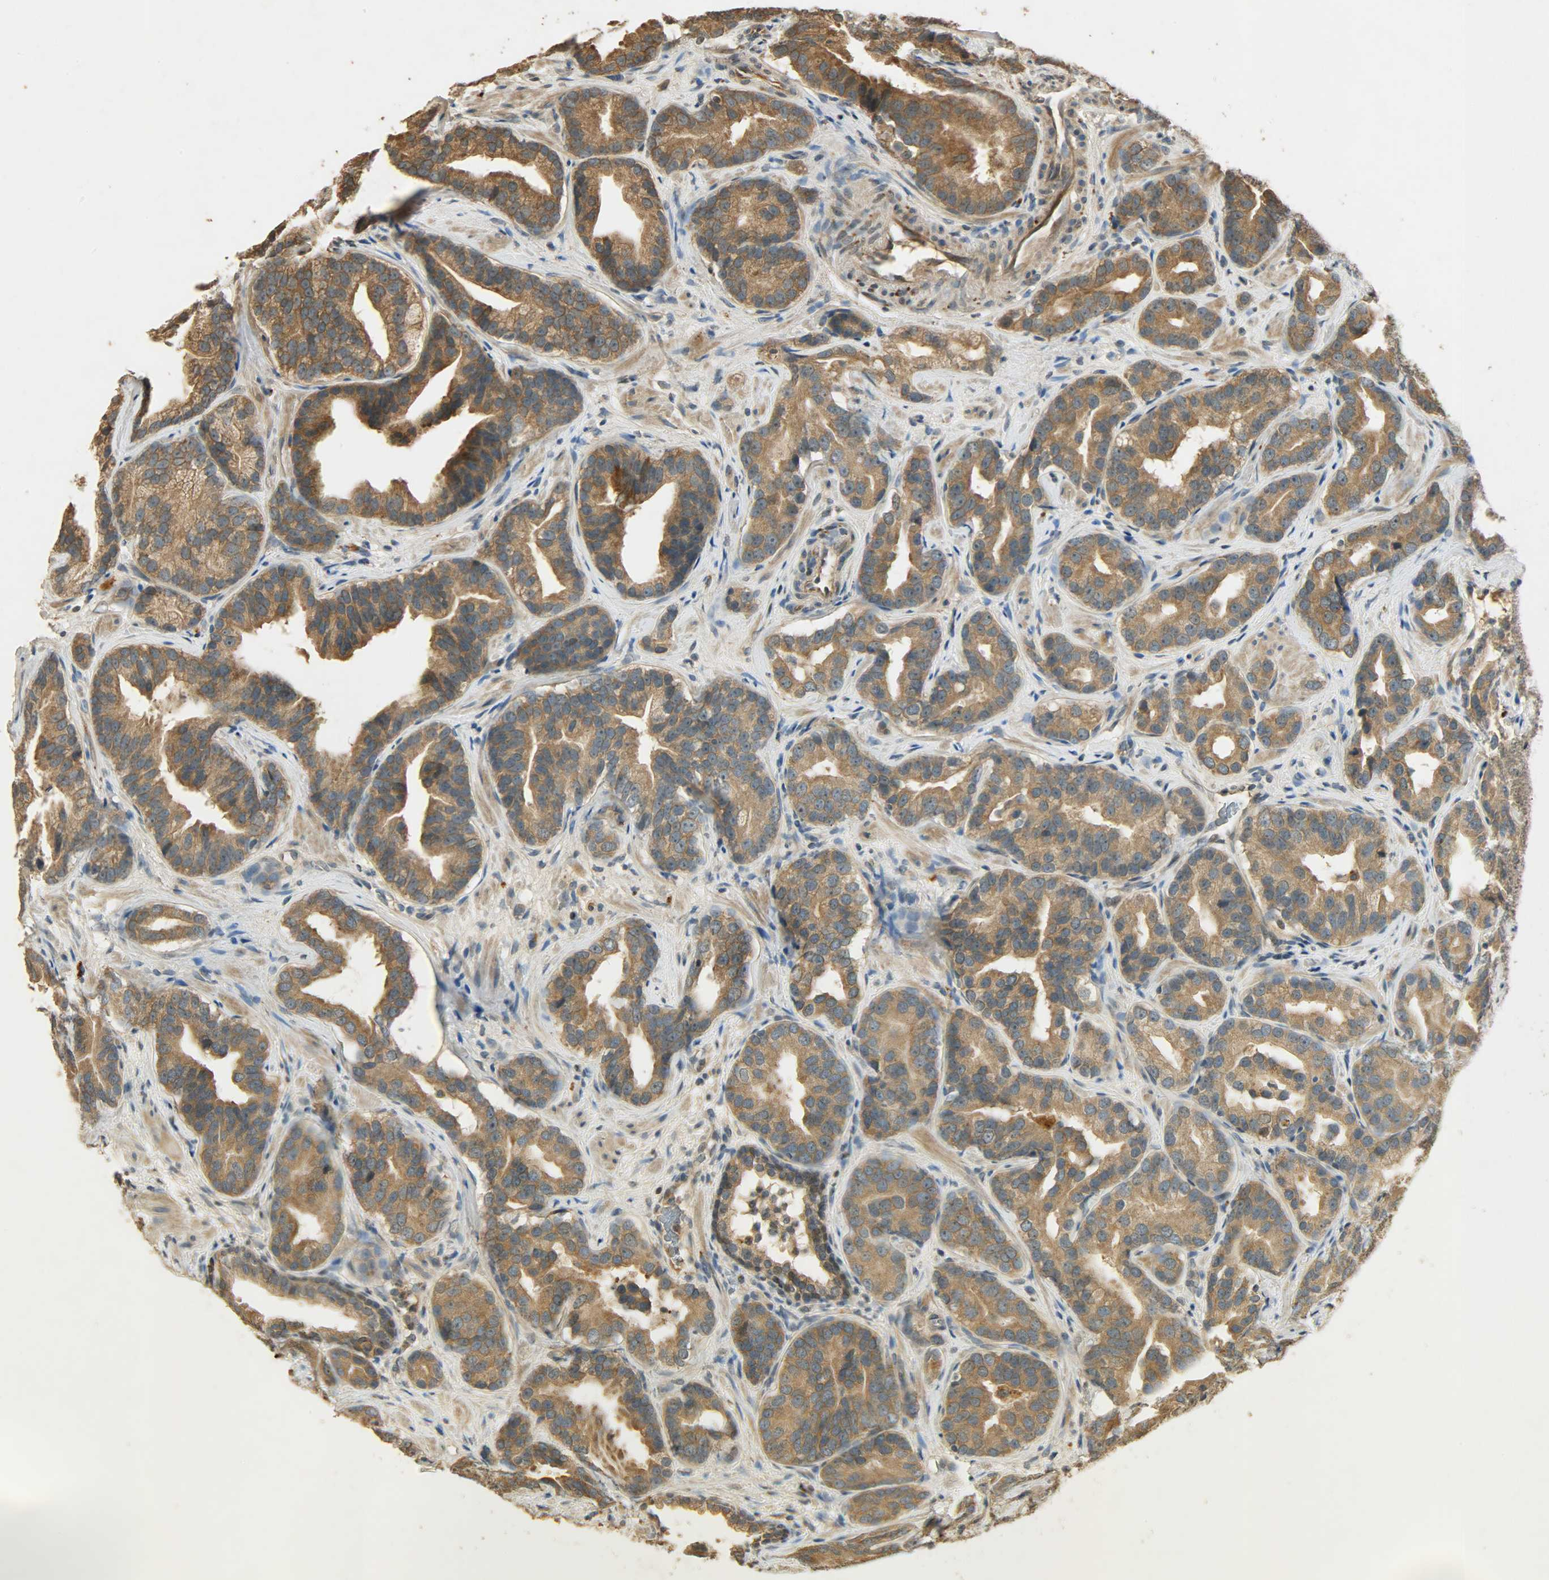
{"staining": {"intensity": "moderate", "quantity": ">75%", "location": "cytoplasmic/membranous"}, "tissue": "prostate cancer", "cell_type": "Tumor cells", "image_type": "cancer", "snomed": [{"axis": "morphology", "description": "Adenocarcinoma, Low grade"}, {"axis": "topography", "description": "Prostate"}], "caption": "IHC image of prostate cancer stained for a protein (brown), which exhibits medium levels of moderate cytoplasmic/membranous expression in approximately >75% of tumor cells.", "gene": "ATP2B1", "patient": {"sex": "male", "age": 59}}